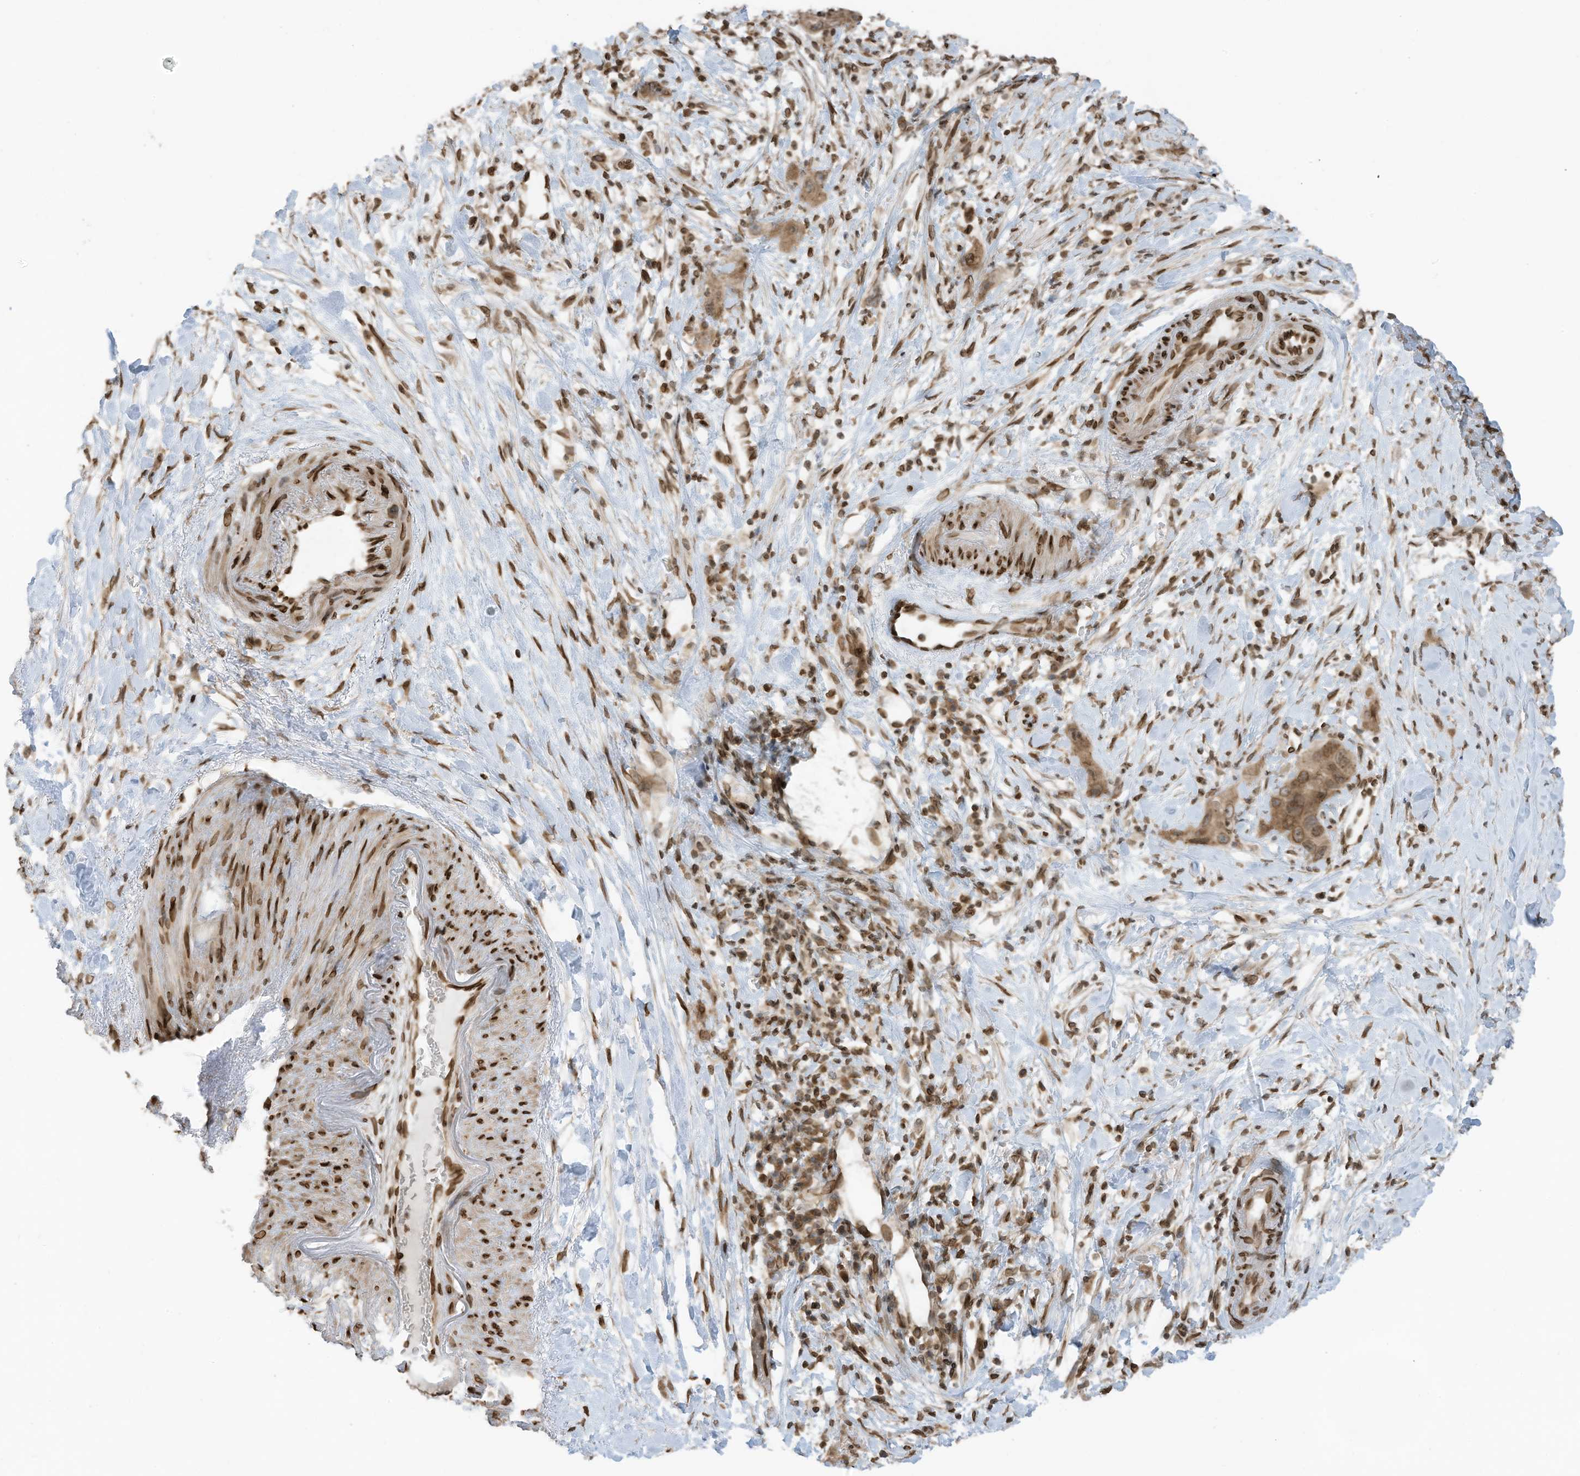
{"staining": {"intensity": "moderate", "quantity": ">75%", "location": "cytoplasmic/membranous,nuclear"}, "tissue": "pancreatic cancer", "cell_type": "Tumor cells", "image_type": "cancer", "snomed": [{"axis": "morphology", "description": "Adenocarcinoma, NOS"}, {"axis": "topography", "description": "Pancreas"}], "caption": "Protein staining of adenocarcinoma (pancreatic) tissue shows moderate cytoplasmic/membranous and nuclear expression in about >75% of tumor cells. Immunohistochemistry (ihc) stains the protein in brown and the nuclei are stained blue.", "gene": "RABL3", "patient": {"sex": "female", "age": 71}}